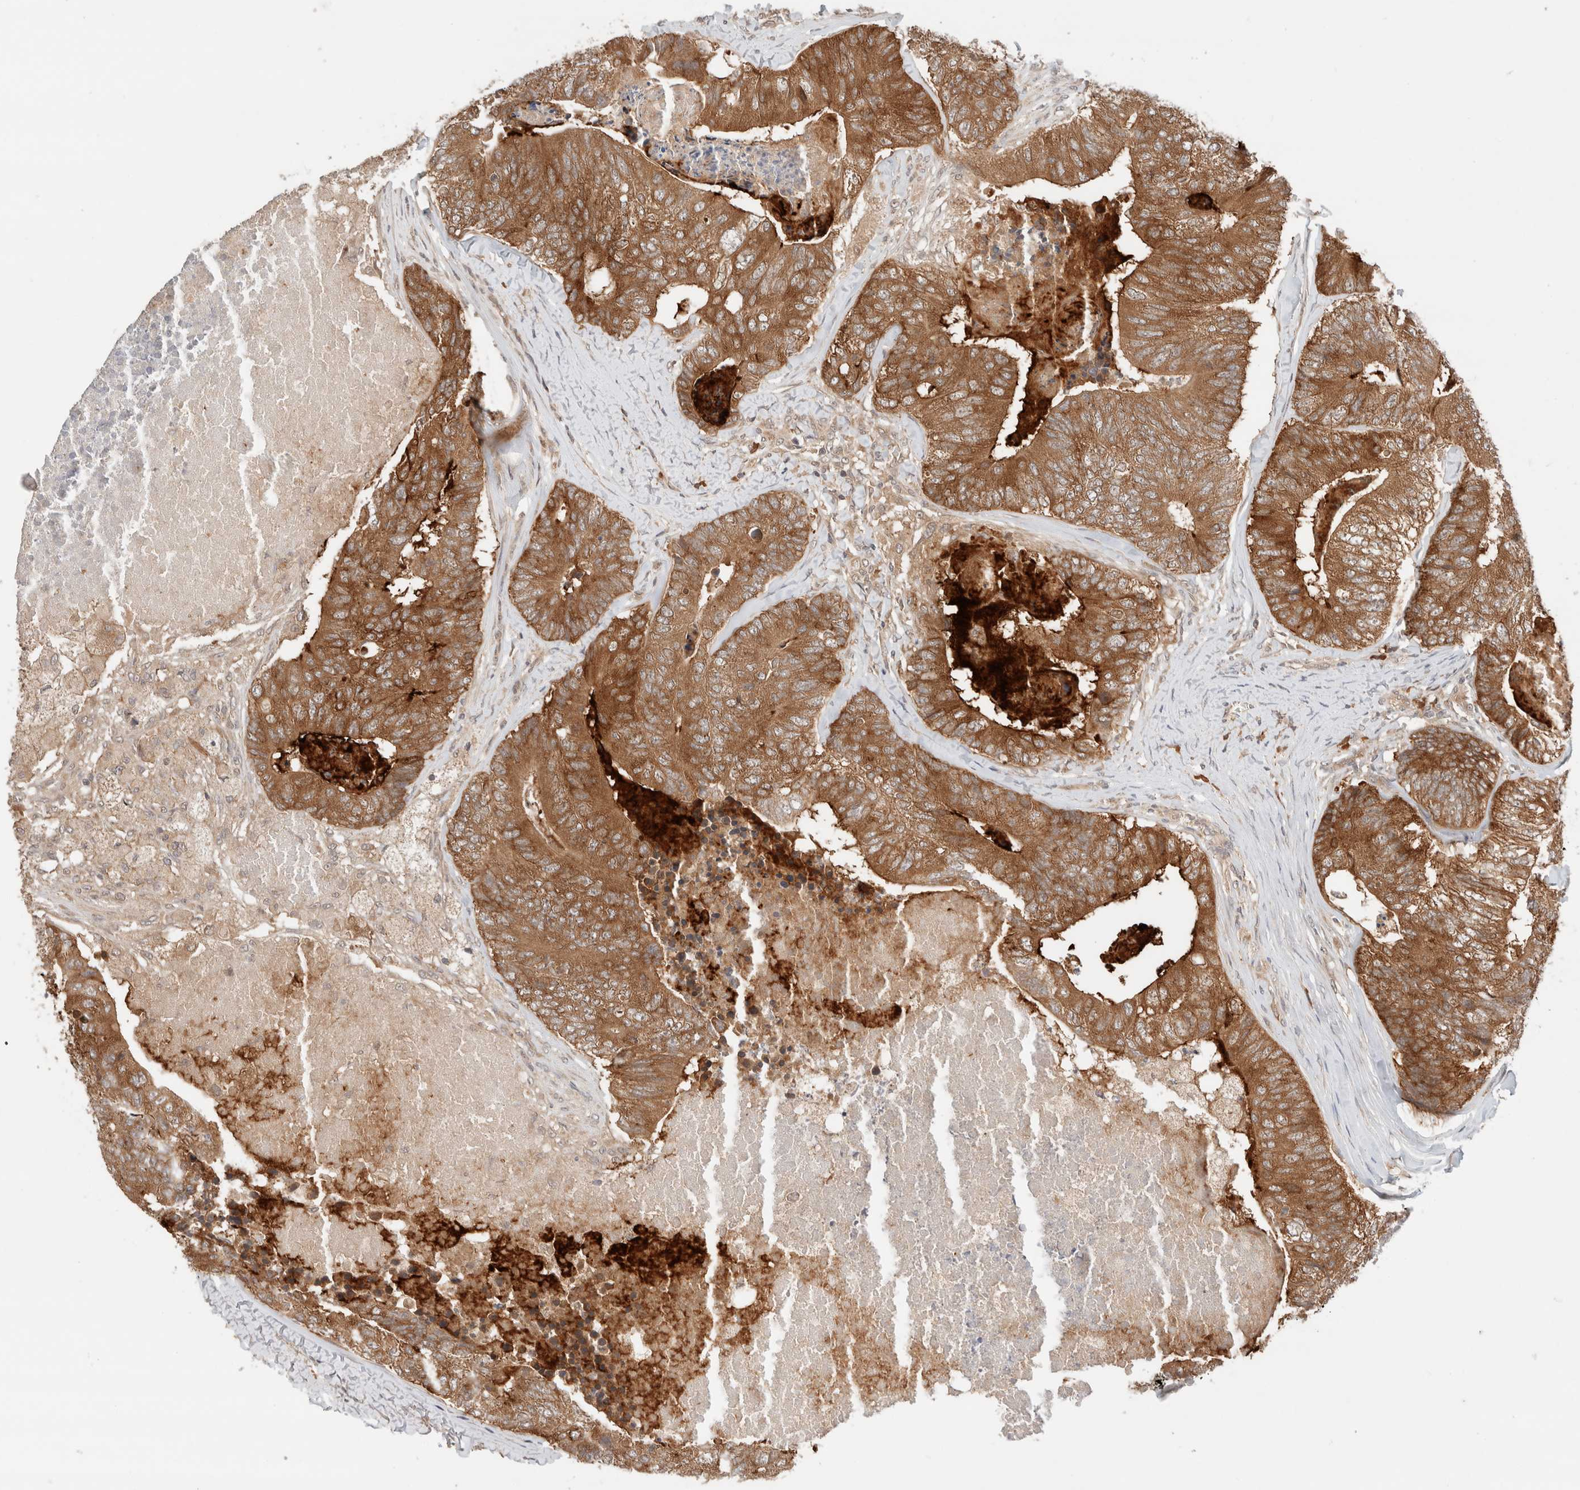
{"staining": {"intensity": "moderate", "quantity": ">75%", "location": "cytoplasmic/membranous"}, "tissue": "colorectal cancer", "cell_type": "Tumor cells", "image_type": "cancer", "snomed": [{"axis": "morphology", "description": "Adenocarcinoma, NOS"}, {"axis": "topography", "description": "Colon"}], "caption": "Tumor cells demonstrate medium levels of moderate cytoplasmic/membranous positivity in approximately >75% of cells in colorectal cancer.", "gene": "ARFGEF2", "patient": {"sex": "female", "age": 67}}